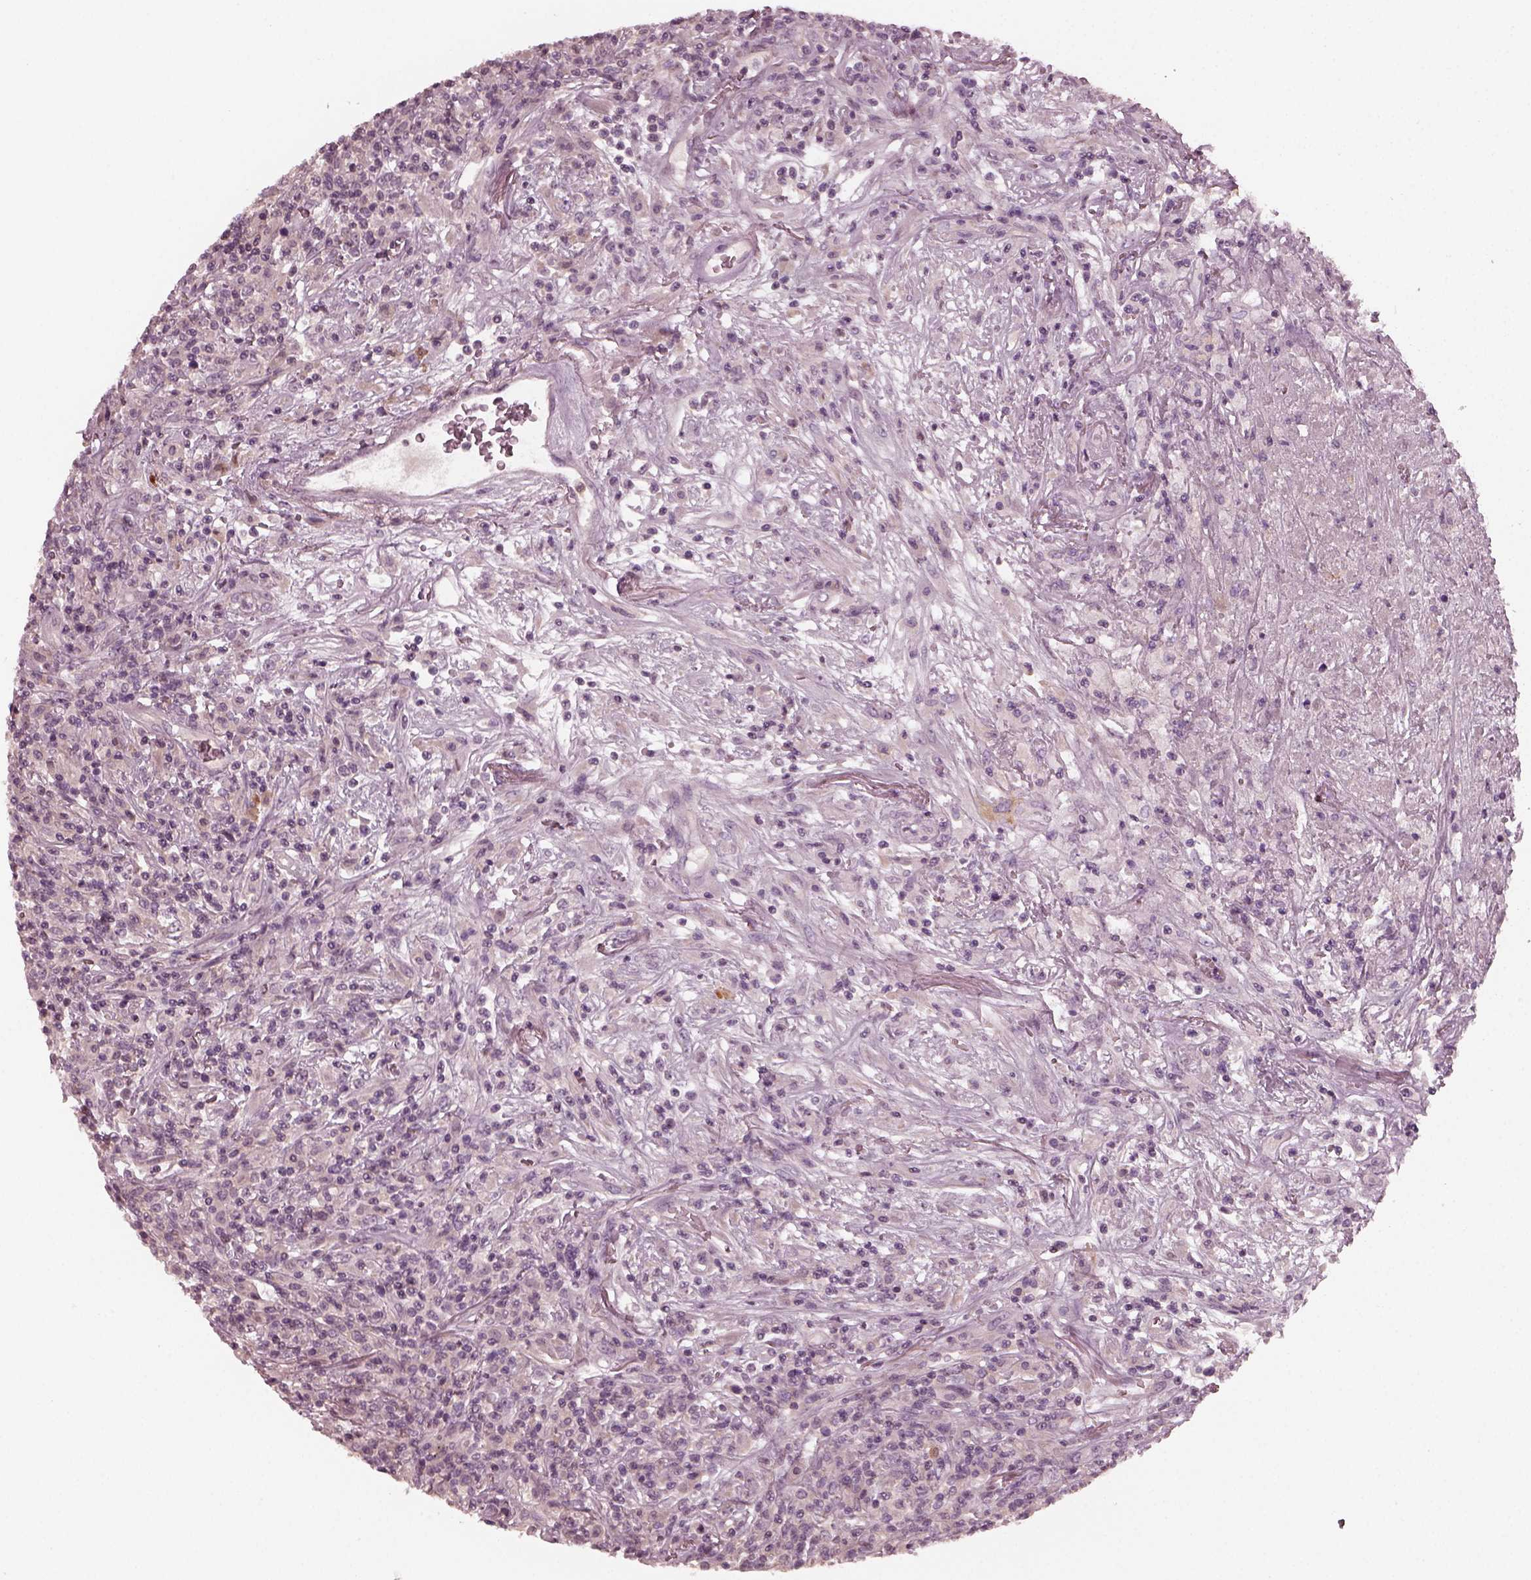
{"staining": {"intensity": "negative", "quantity": "none", "location": "none"}, "tissue": "lymphoma", "cell_type": "Tumor cells", "image_type": "cancer", "snomed": [{"axis": "morphology", "description": "Malignant lymphoma, non-Hodgkin's type, High grade"}, {"axis": "topography", "description": "Lung"}], "caption": "The micrograph shows no significant staining in tumor cells of lymphoma.", "gene": "CHIT1", "patient": {"sex": "male", "age": 79}}